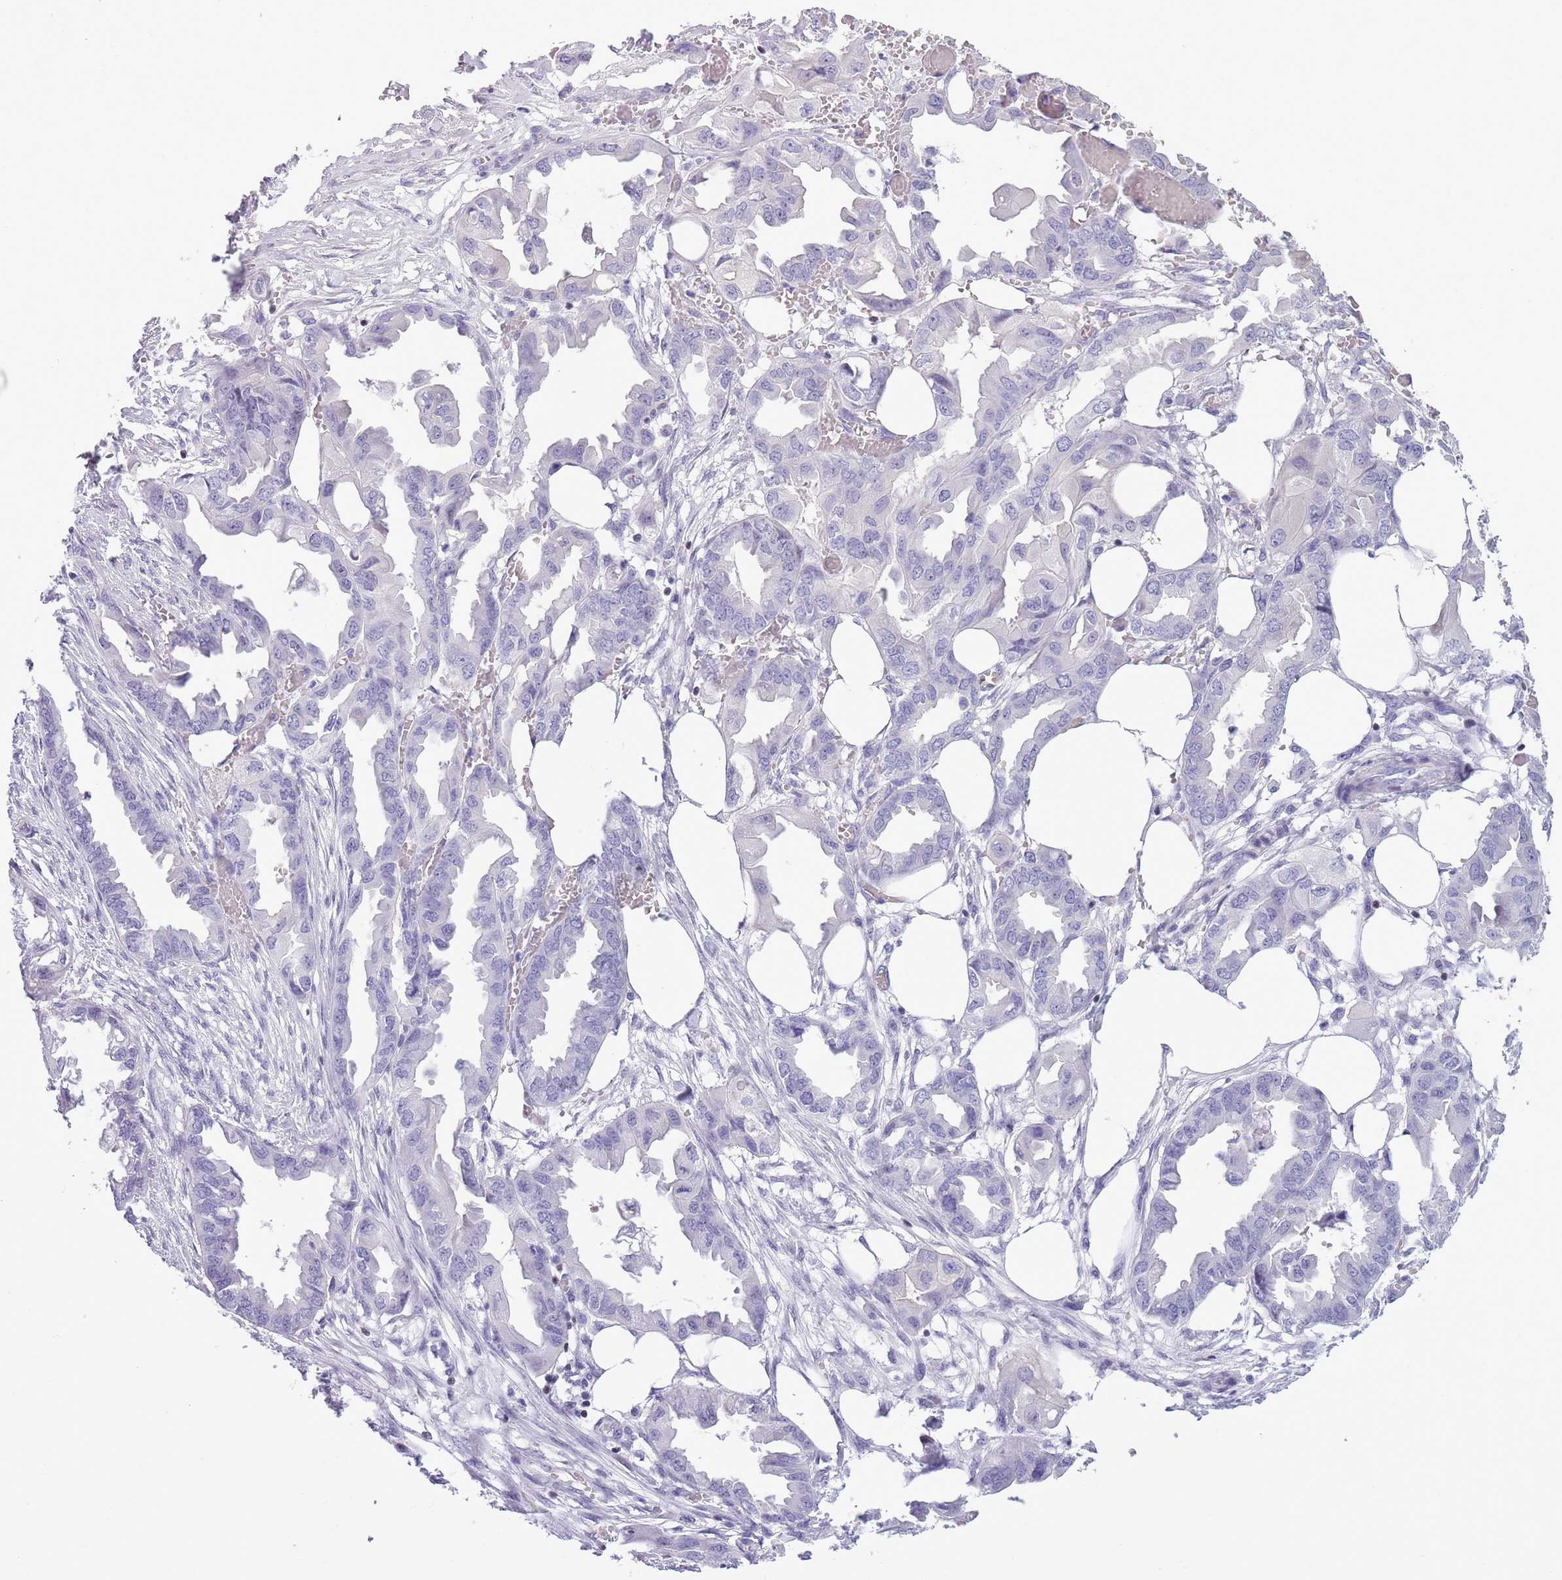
{"staining": {"intensity": "negative", "quantity": "none", "location": "none"}, "tissue": "endometrial cancer", "cell_type": "Tumor cells", "image_type": "cancer", "snomed": [{"axis": "morphology", "description": "Adenocarcinoma, NOS"}, {"axis": "morphology", "description": "Adenocarcinoma, metastatic, NOS"}, {"axis": "topography", "description": "Adipose tissue"}, {"axis": "topography", "description": "Endometrium"}], "caption": "Endometrial metastatic adenocarcinoma was stained to show a protein in brown. There is no significant staining in tumor cells.", "gene": "BCL11B", "patient": {"sex": "female", "age": 67}}